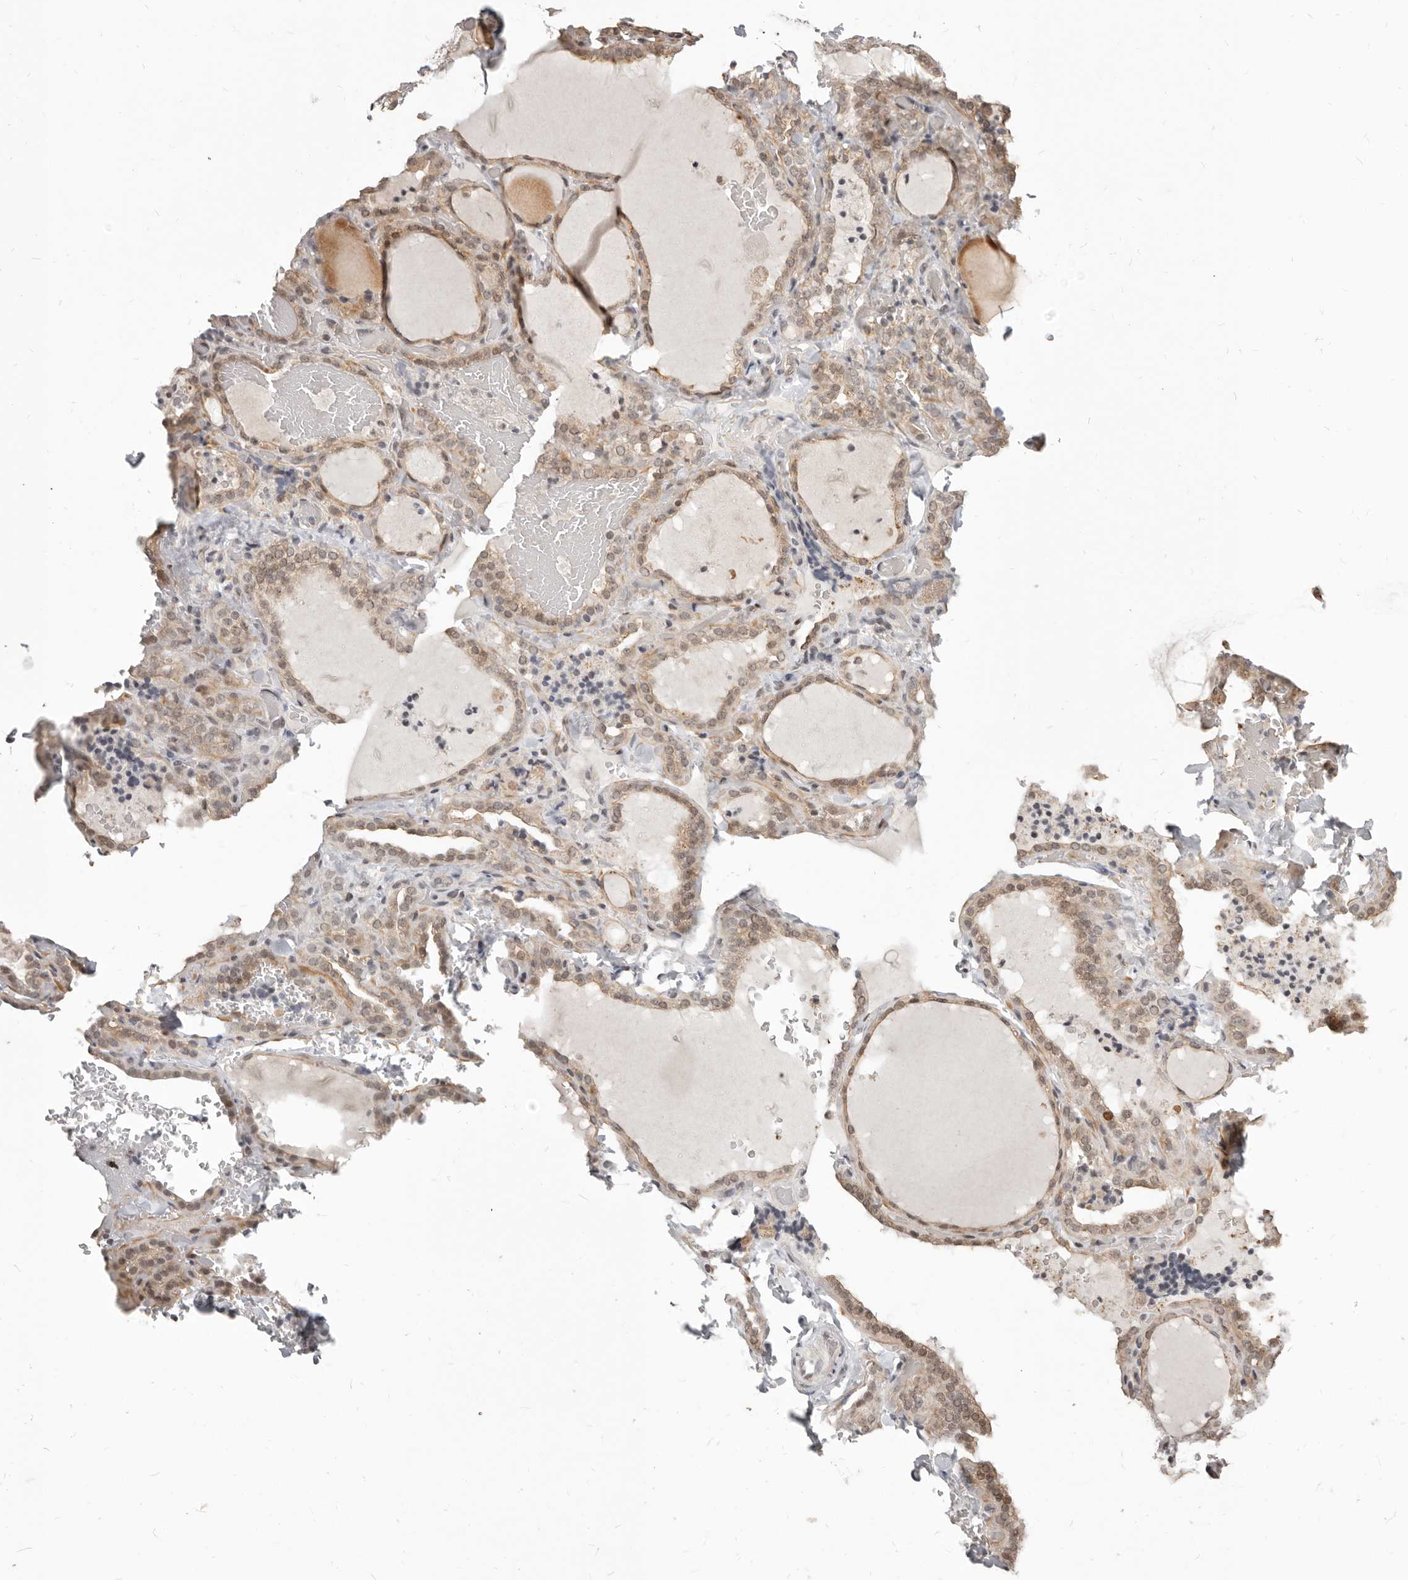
{"staining": {"intensity": "moderate", "quantity": ">75%", "location": "cytoplasmic/membranous,nuclear"}, "tissue": "thyroid gland", "cell_type": "Glandular cells", "image_type": "normal", "snomed": [{"axis": "morphology", "description": "Normal tissue, NOS"}, {"axis": "topography", "description": "Thyroid gland"}], "caption": "Immunohistochemistry (IHC) histopathology image of unremarkable thyroid gland stained for a protein (brown), which displays medium levels of moderate cytoplasmic/membranous,nuclear staining in approximately >75% of glandular cells.", "gene": "RFC2", "patient": {"sex": "female", "age": 22}}